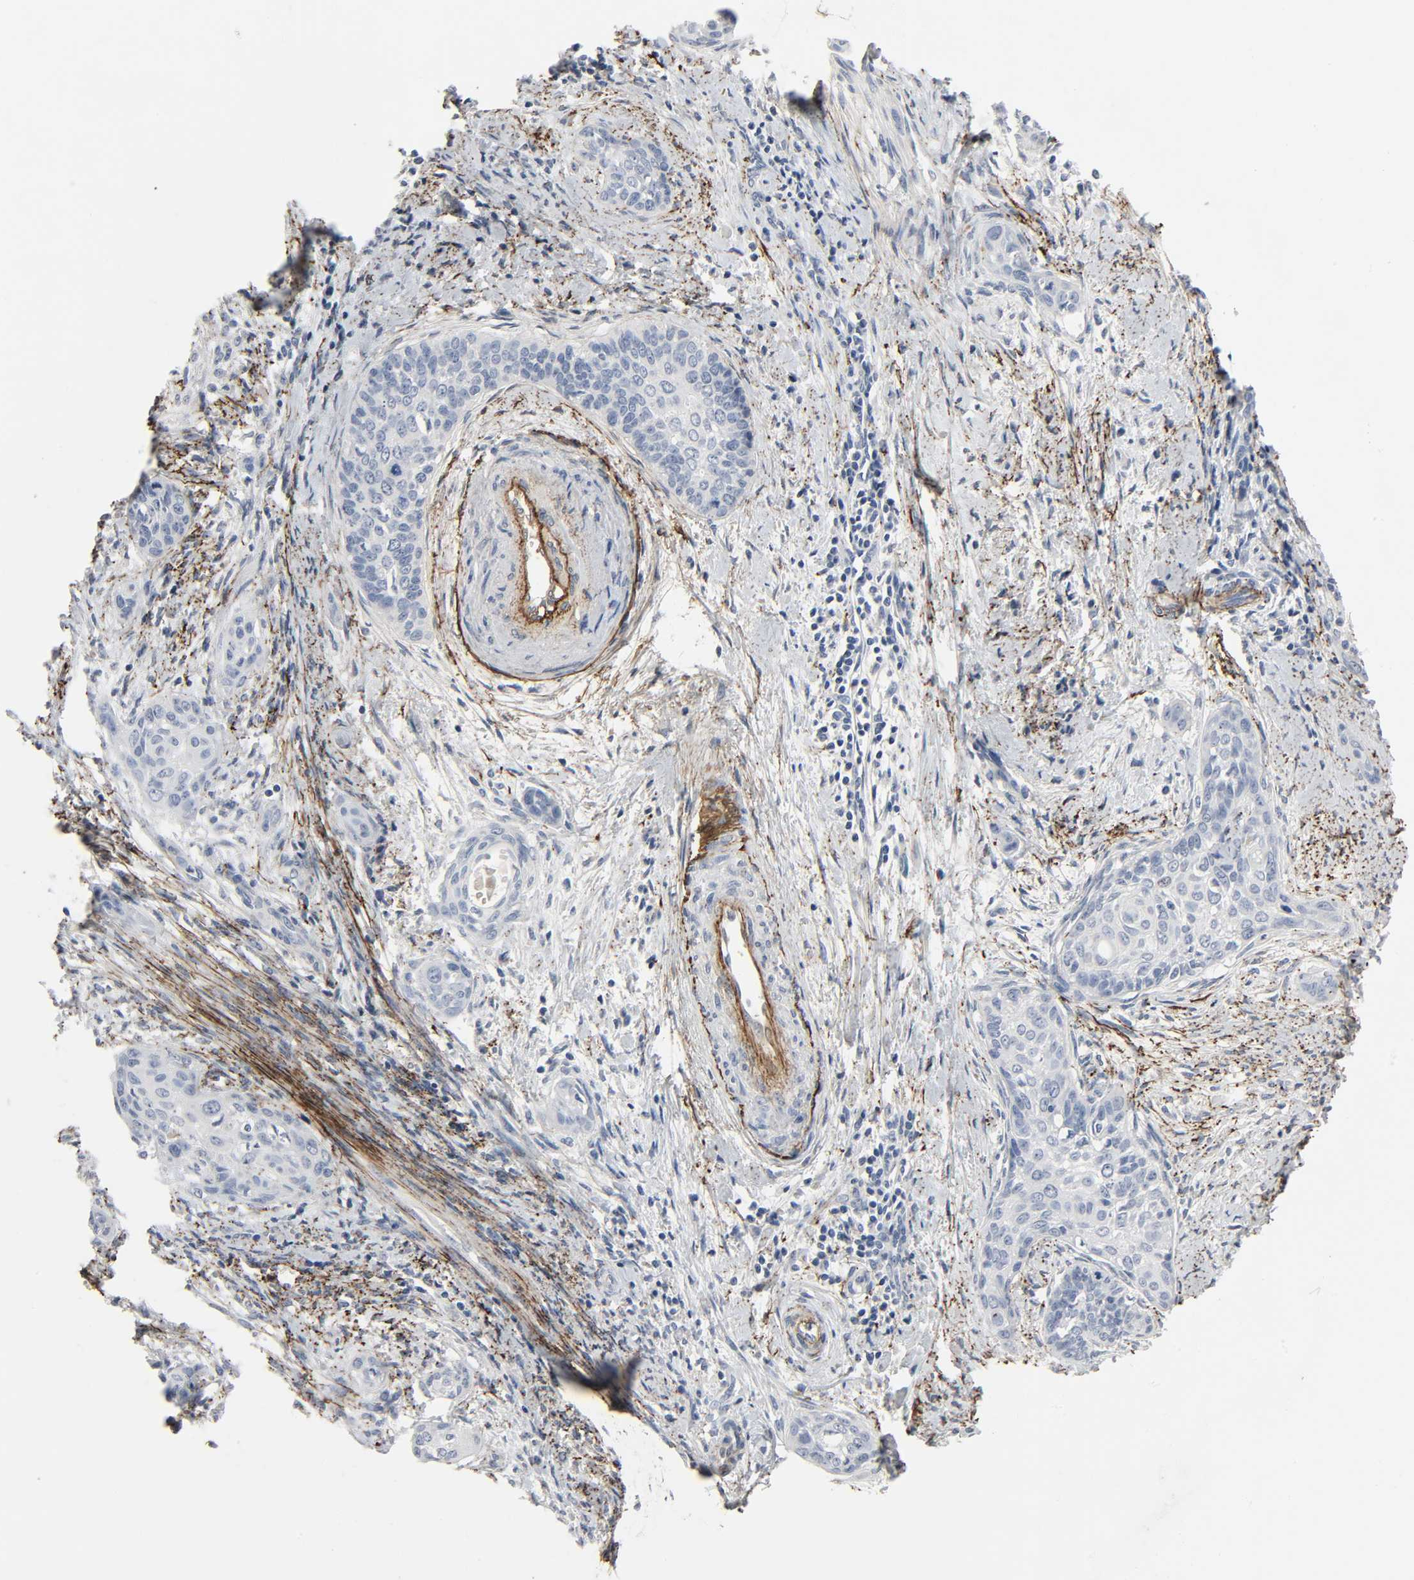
{"staining": {"intensity": "negative", "quantity": "none", "location": "none"}, "tissue": "cervical cancer", "cell_type": "Tumor cells", "image_type": "cancer", "snomed": [{"axis": "morphology", "description": "Squamous cell carcinoma, NOS"}, {"axis": "topography", "description": "Cervix"}], "caption": "An image of squamous cell carcinoma (cervical) stained for a protein reveals no brown staining in tumor cells.", "gene": "FBLN5", "patient": {"sex": "female", "age": 33}}